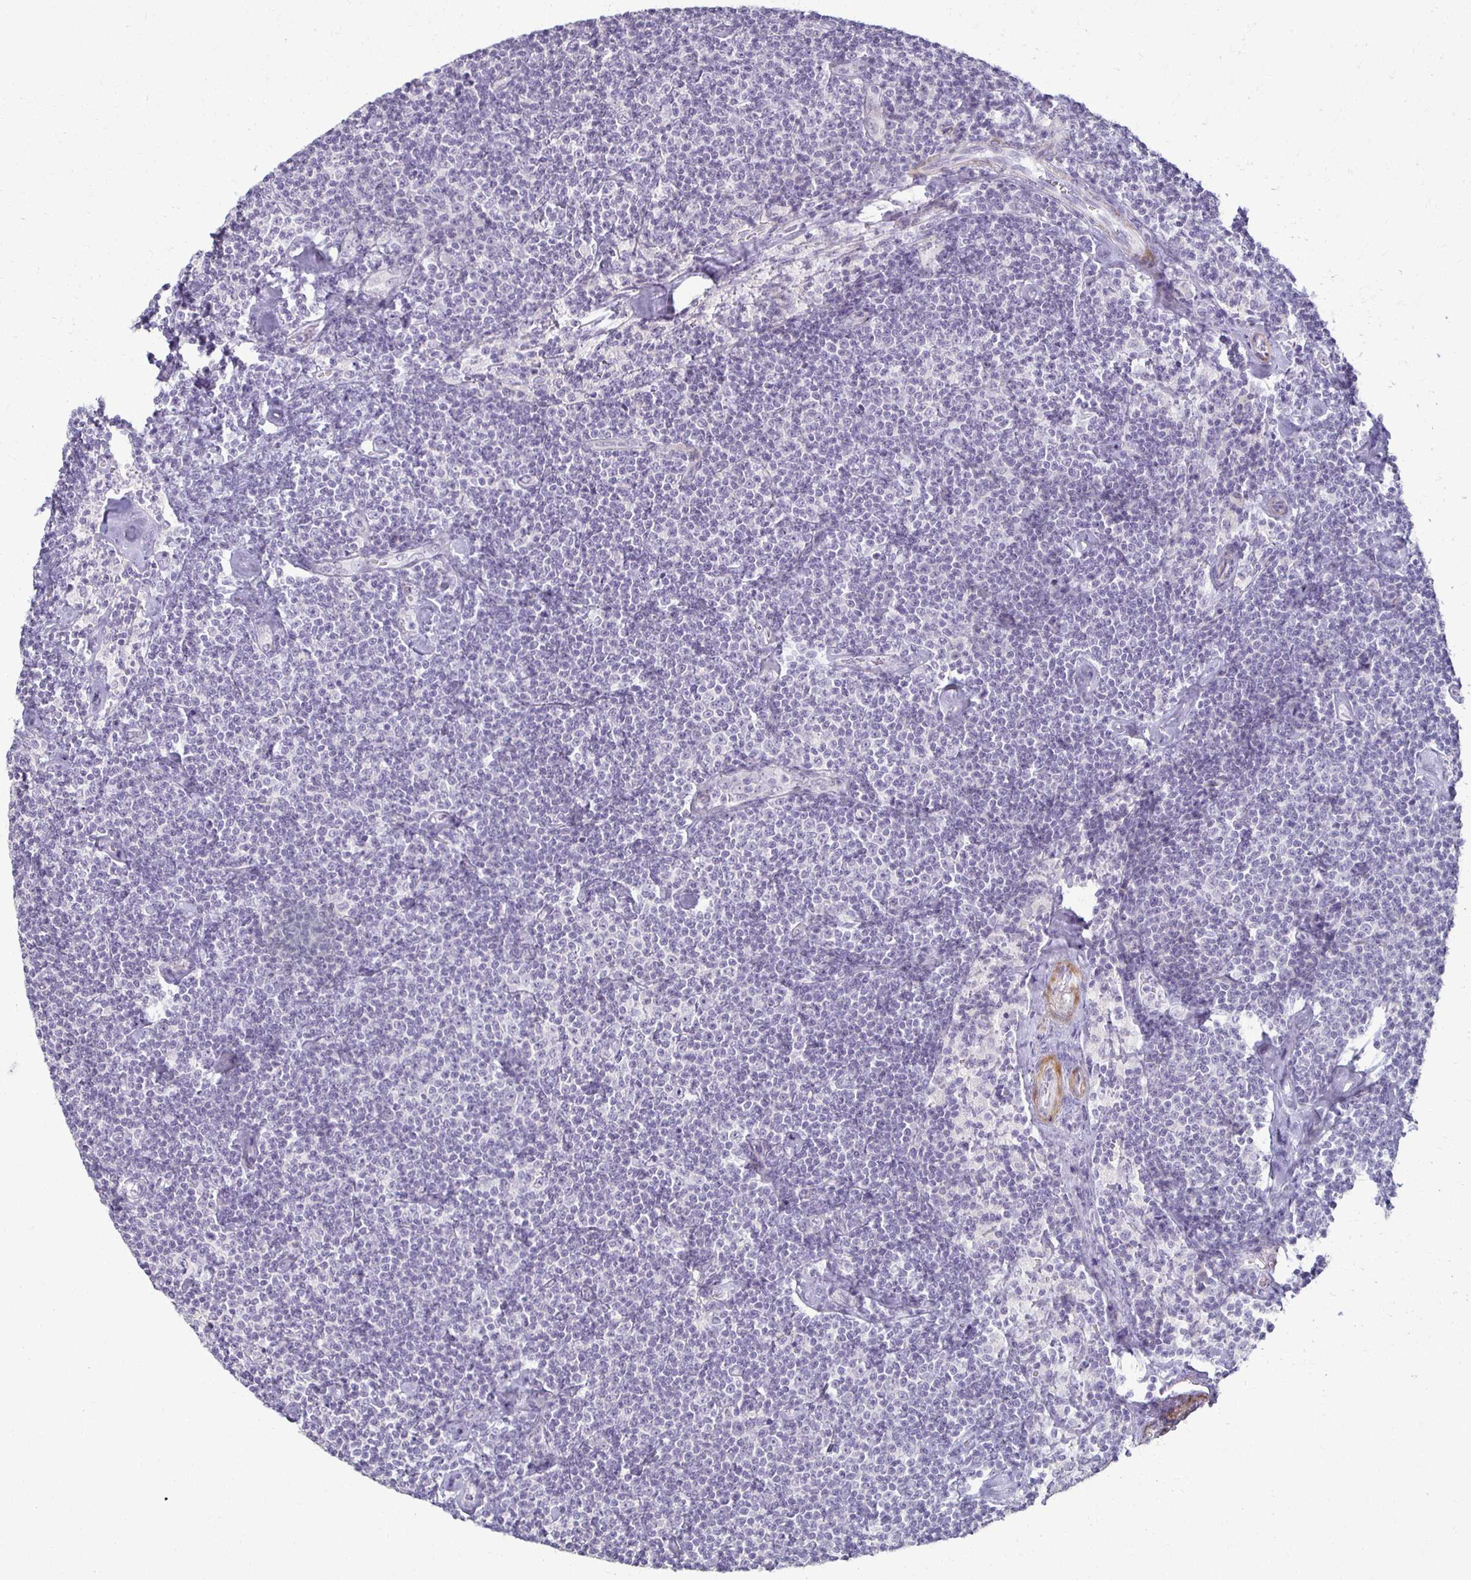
{"staining": {"intensity": "negative", "quantity": "none", "location": "none"}, "tissue": "lymphoma", "cell_type": "Tumor cells", "image_type": "cancer", "snomed": [{"axis": "morphology", "description": "Malignant lymphoma, non-Hodgkin's type, Low grade"}, {"axis": "topography", "description": "Lymph node"}], "caption": "Tumor cells are negative for brown protein staining in lymphoma.", "gene": "FOXO4", "patient": {"sex": "male", "age": 81}}